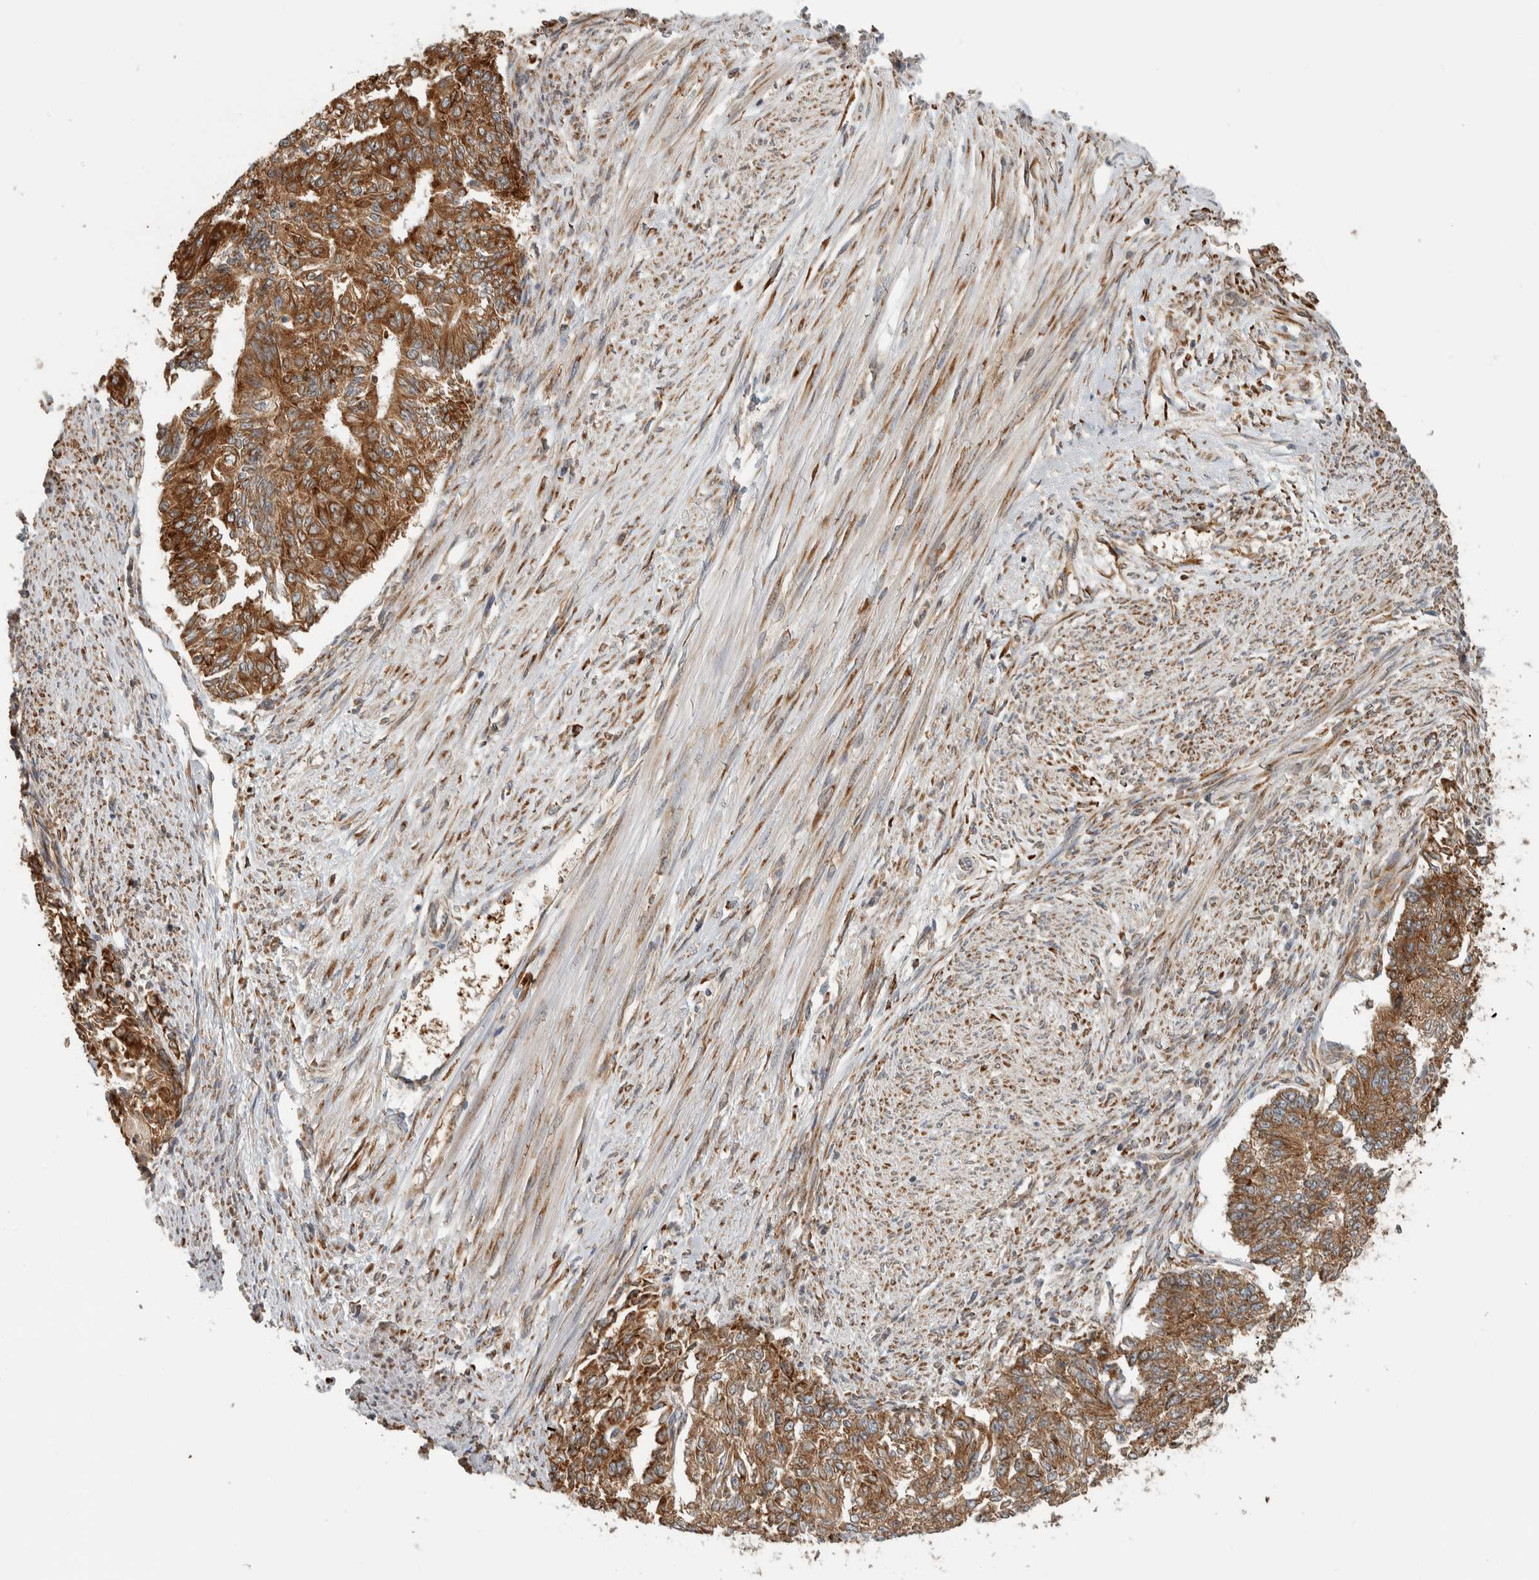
{"staining": {"intensity": "strong", "quantity": ">75%", "location": "cytoplasmic/membranous"}, "tissue": "endometrial cancer", "cell_type": "Tumor cells", "image_type": "cancer", "snomed": [{"axis": "morphology", "description": "Adenocarcinoma, NOS"}, {"axis": "topography", "description": "Endometrium"}], "caption": "Endometrial cancer stained with a protein marker reveals strong staining in tumor cells.", "gene": "EIF3H", "patient": {"sex": "female", "age": 32}}